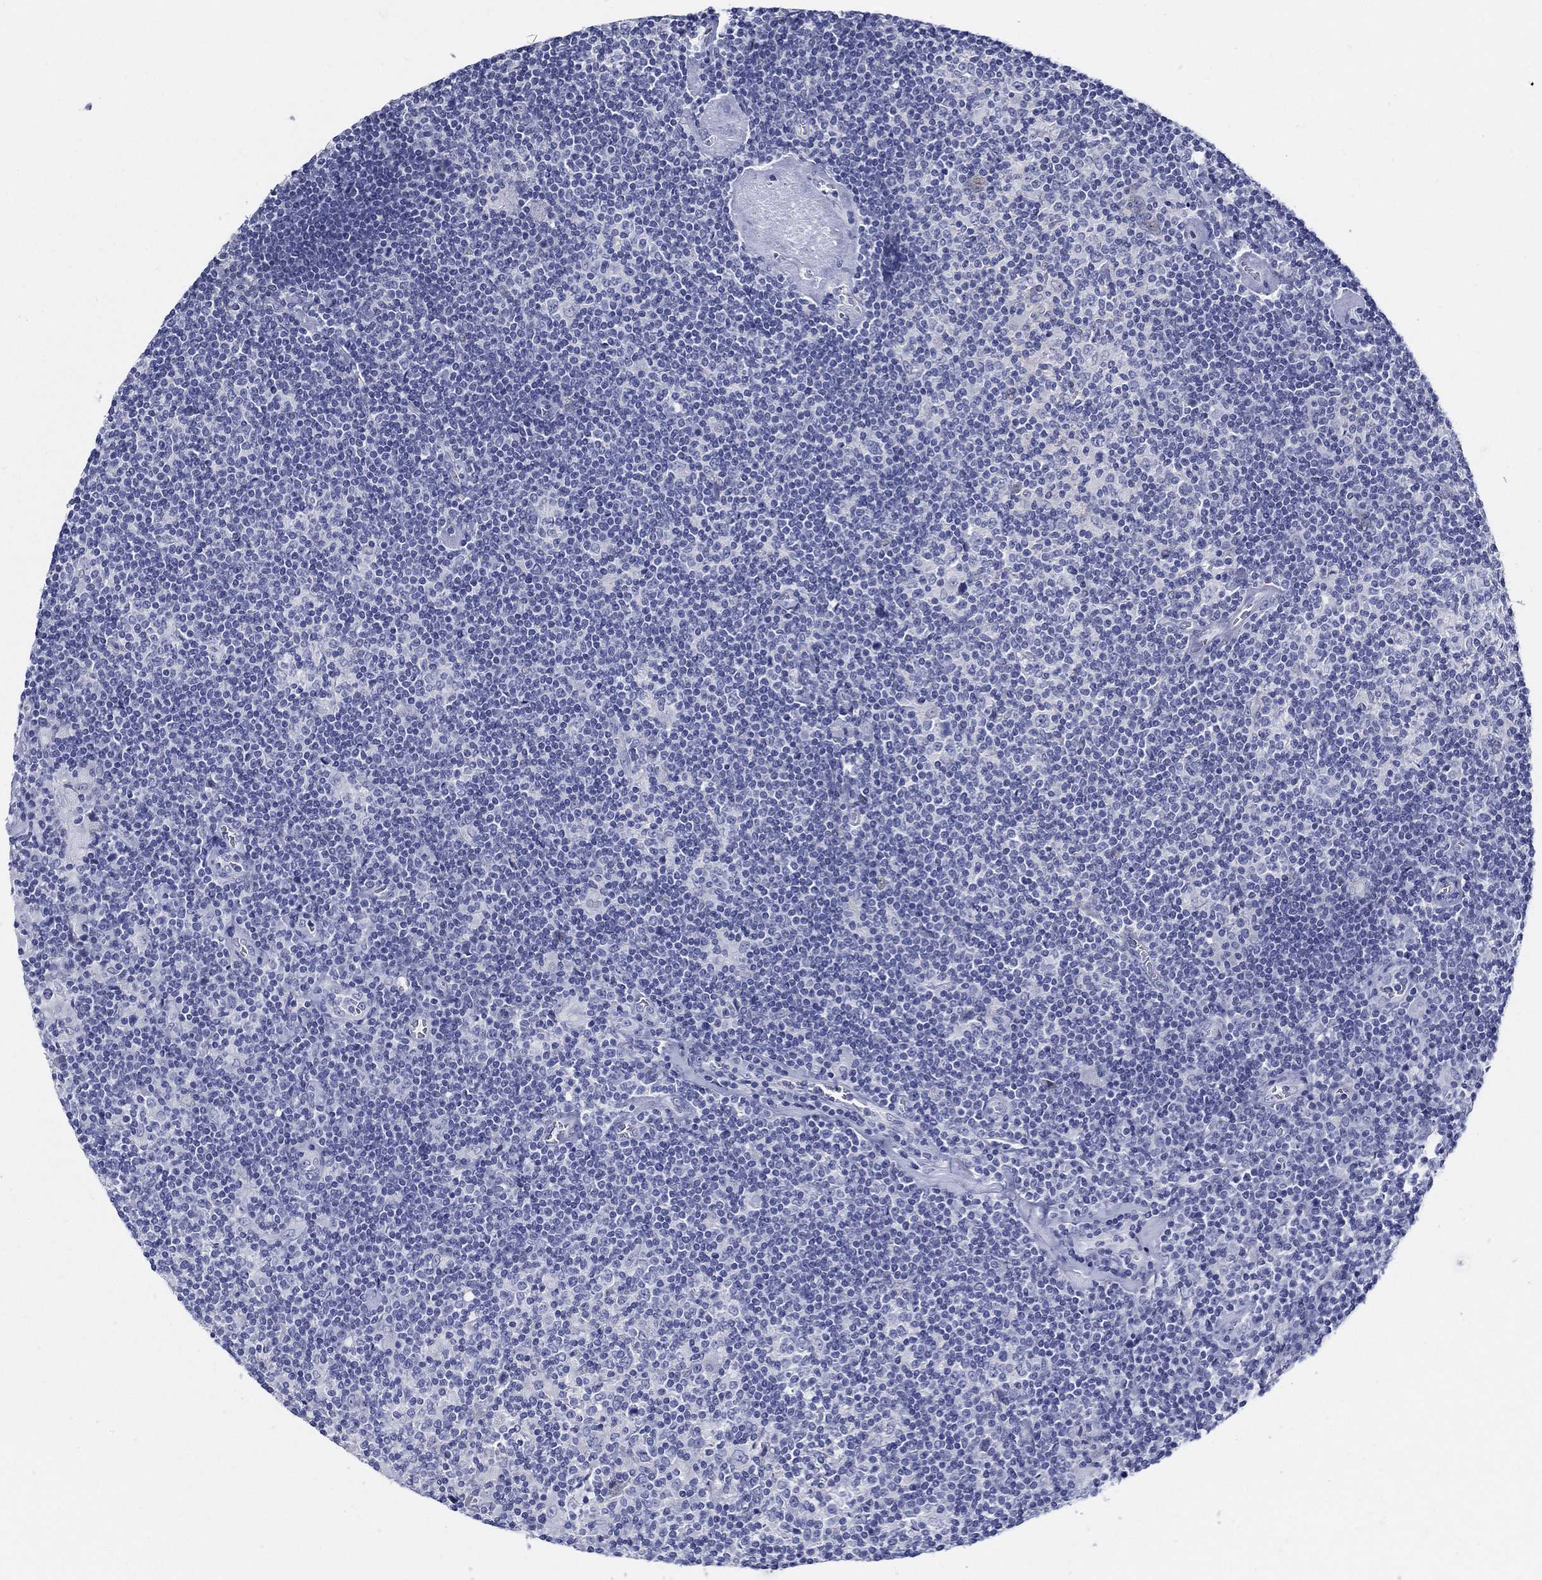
{"staining": {"intensity": "negative", "quantity": "none", "location": "none"}, "tissue": "lymphoma", "cell_type": "Tumor cells", "image_type": "cancer", "snomed": [{"axis": "morphology", "description": "Hodgkin's disease, NOS"}, {"axis": "topography", "description": "Lymph node"}], "caption": "Tumor cells show no significant expression in Hodgkin's disease. Brightfield microscopy of immunohistochemistry (IHC) stained with DAB (brown) and hematoxylin (blue), captured at high magnification.", "gene": "CRYGS", "patient": {"sex": "male", "age": 40}}